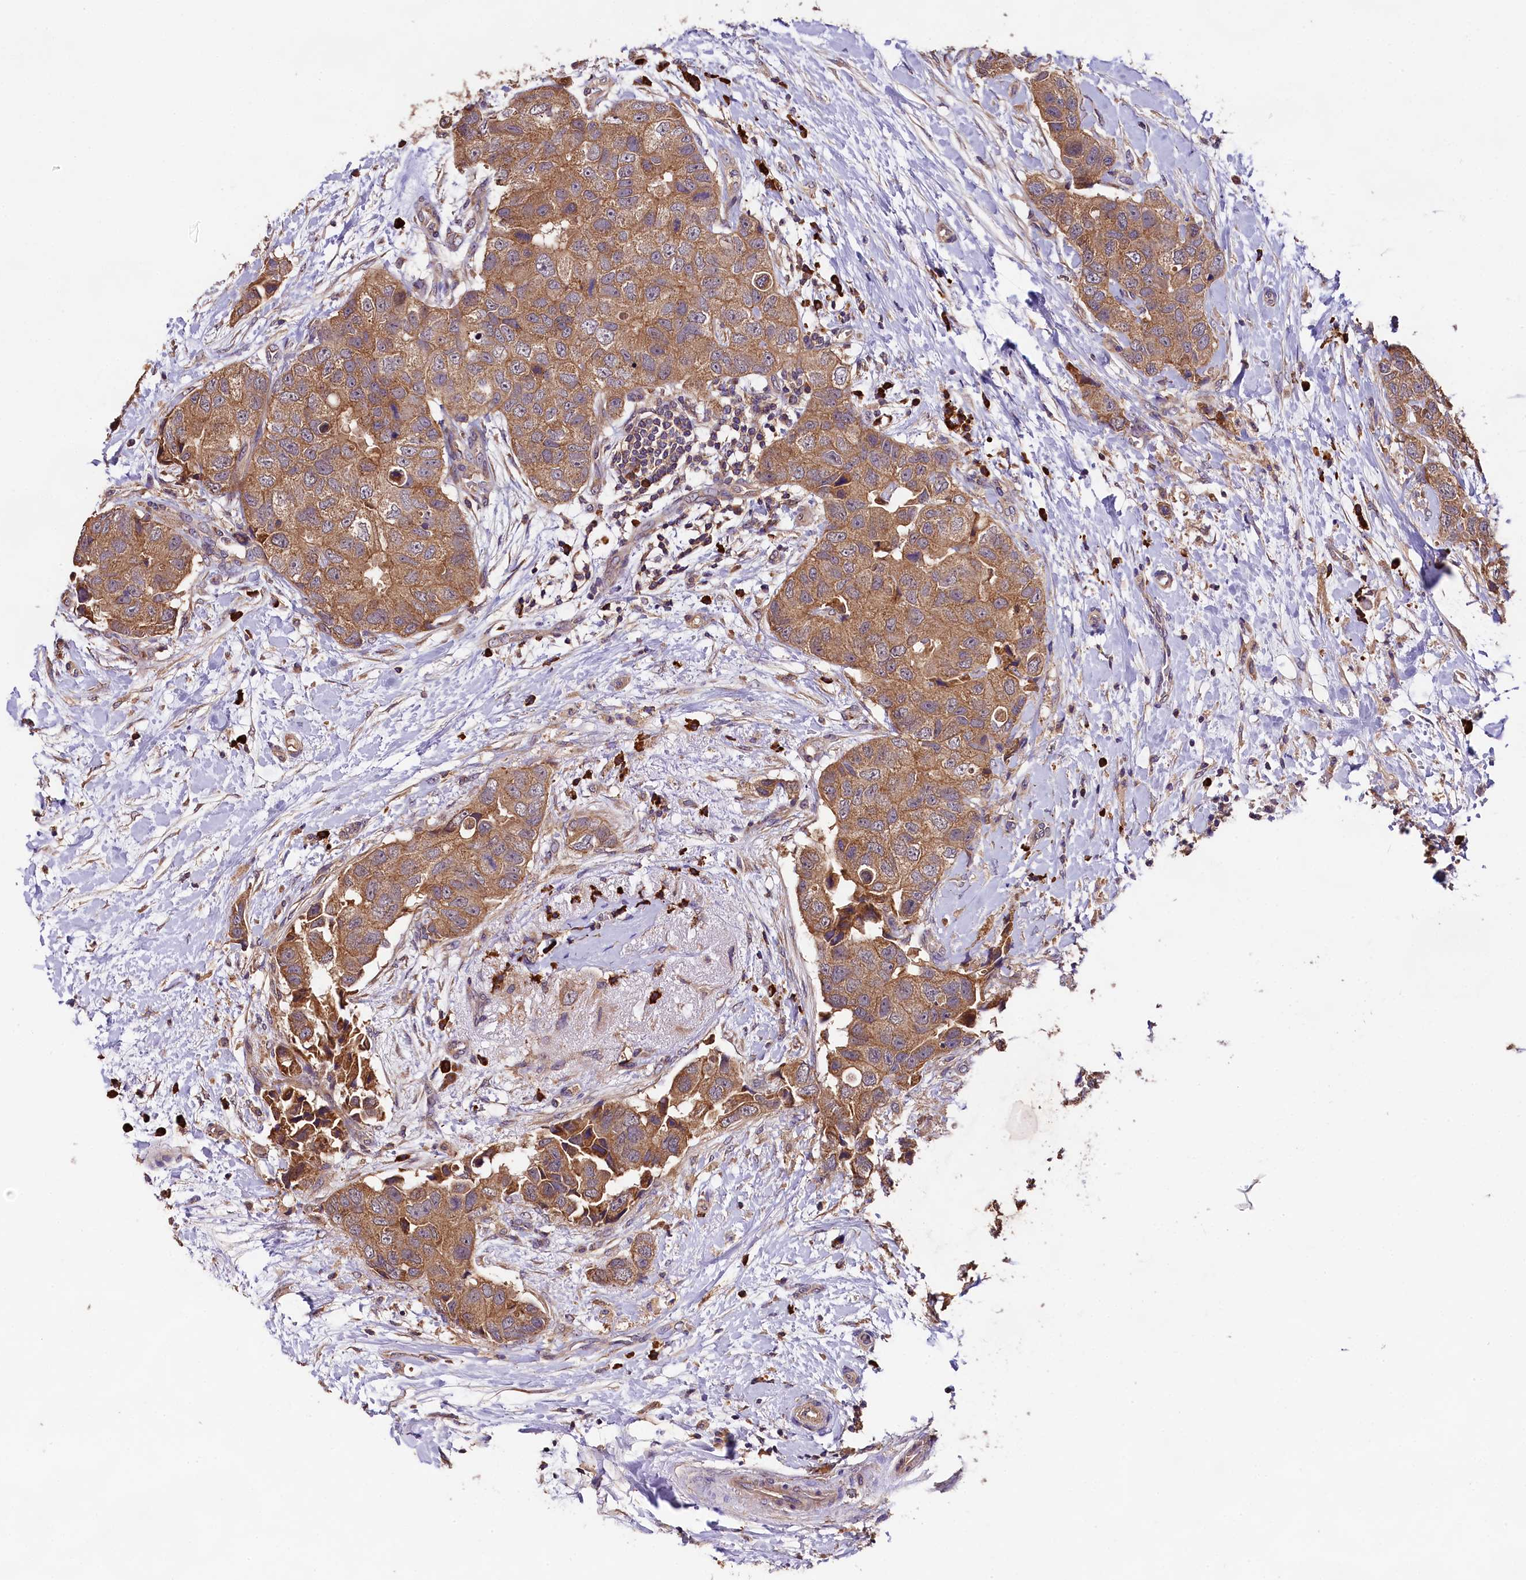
{"staining": {"intensity": "moderate", "quantity": ">75%", "location": "cytoplasmic/membranous"}, "tissue": "breast cancer", "cell_type": "Tumor cells", "image_type": "cancer", "snomed": [{"axis": "morphology", "description": "Normal tissue, NOS"}, {"axis": "morphology", "description": "Duct carcinoma"}, {"axis": "topography", "description": "Breast"}], "caption": "A brown stain shows moderate cytoplasmic/membranous staining of a protein in breast cancer (infiltrating ductal carcinoma) tumor cells. The protein is shown in brown color, while the nuclei are stained blue.", "gene": "ENKD1", "patient": {"sex": "female", "age": 62}}